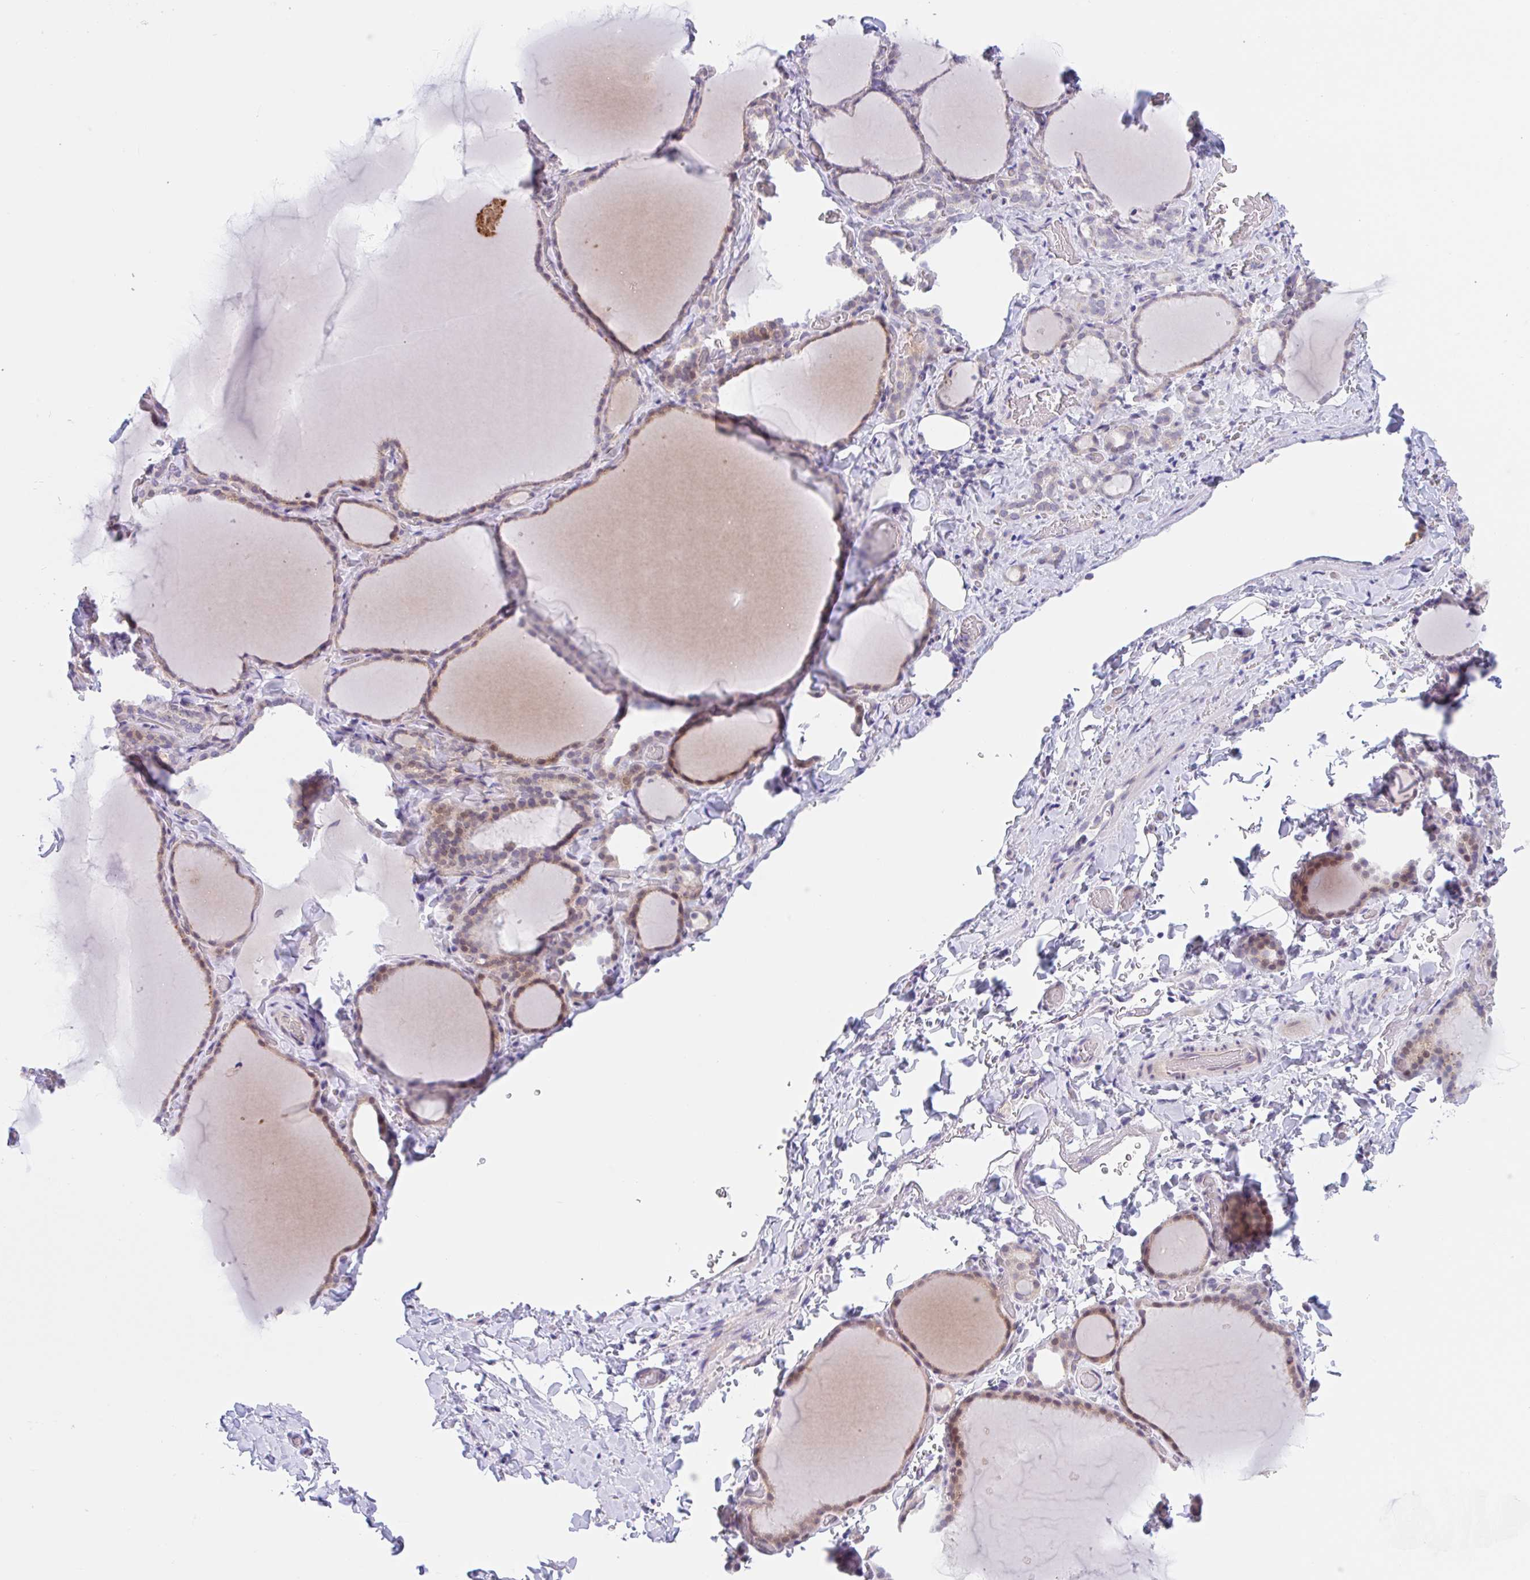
{"staining": {"intensity": "moderate", "quantity": "25%-75%", "location": "cytoplasmic/membranous"}, "tissue": "thyroid gland", "cell_type": "Glandular cells", "image_type": "normal", "snomed": [{"axis": "morphology", "description": "Normal tissue, NOS"}, {"axis": "topography", "description": "Thyroid gland"}], "caption": "This photomicrograph demonstrates immunohistochemistry (IHC) staining of benign human thyroid gland, with medium moderate cytoplasmic/membranous positivity in approximately 25%-75% of glandular cells.", "gene": "TMEM86A", "patient": {"sex": "female", "age": 22}}